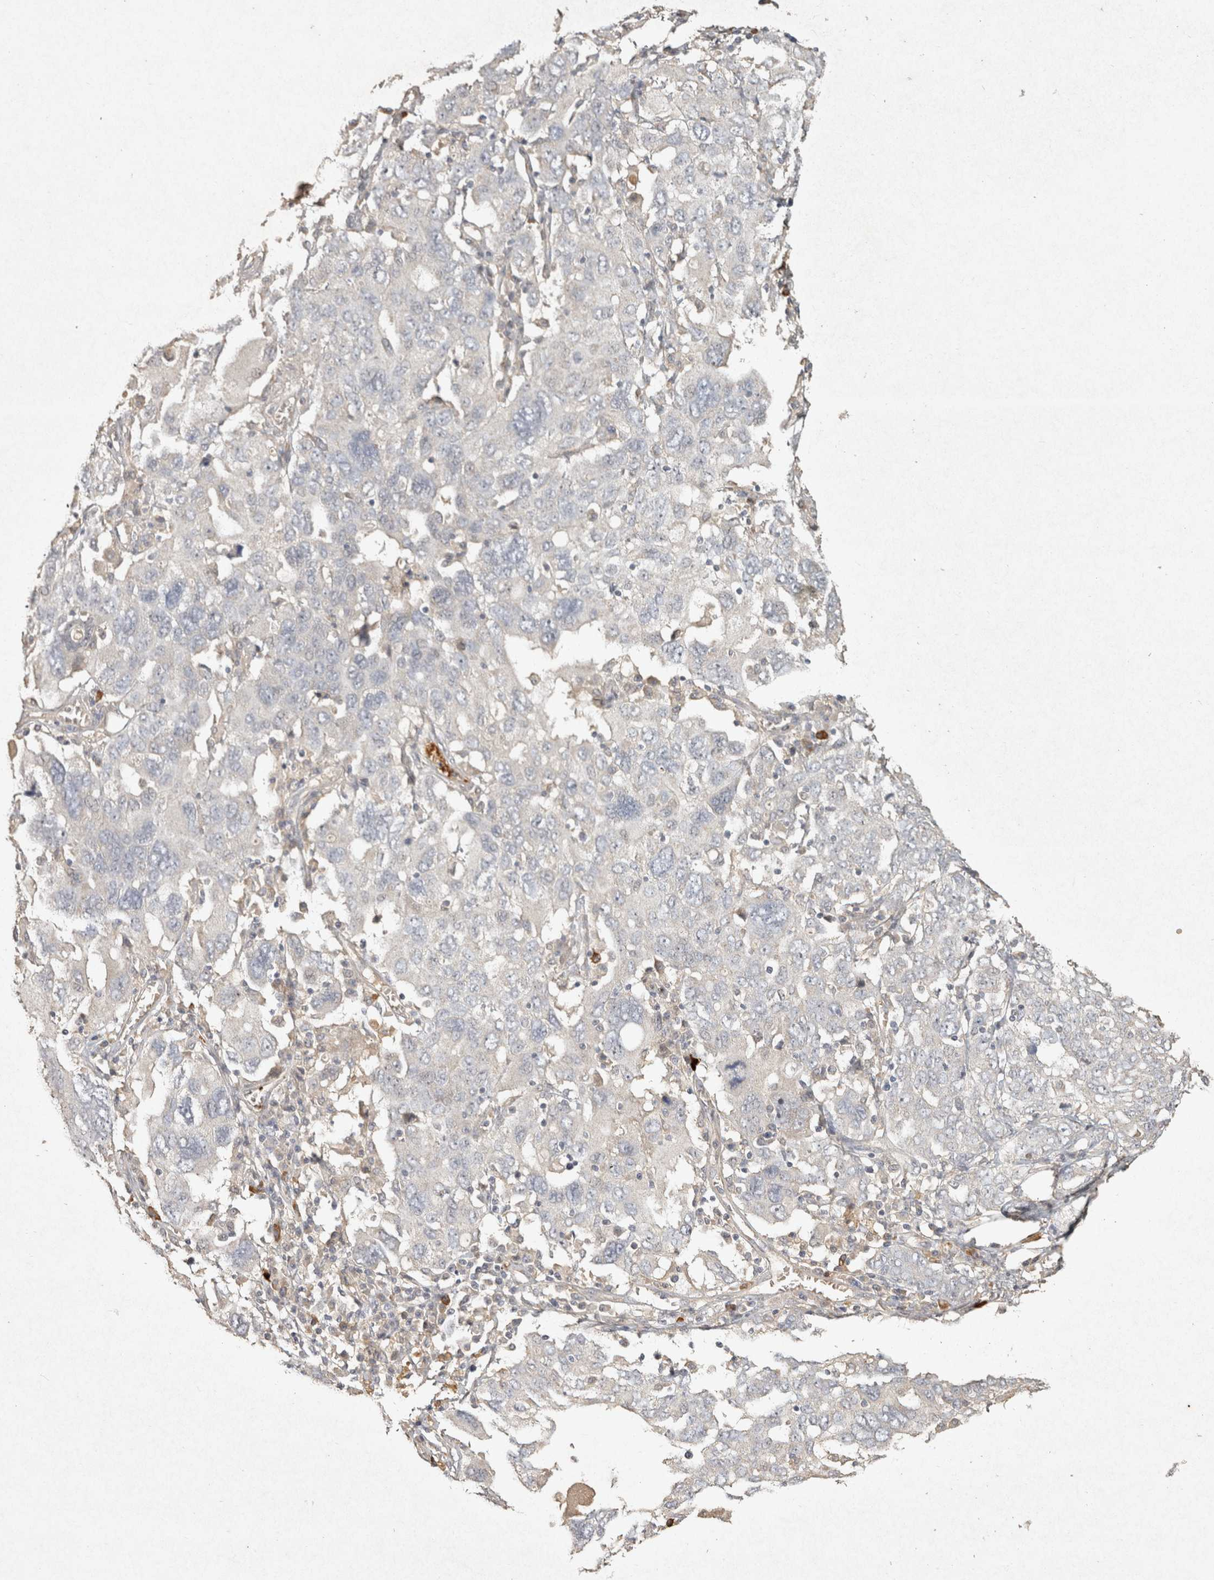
{"staining": {"intensity": "negative", "quantity": "none", "location": "none"}, "tissue": "ovarian cancer", "cell_type": "Tumor cells", "image_type": "cancer", "snomed": [{"axis": "morphology", "description": "Carcinoma, endometroid"}, {"axis": "topography", "description": "Ovary"}], "caption": "Tumor cells show no significant protein expression in ovarian endometroid carcinoma.", "gene": "OSTN", "patient": {"sex": "female", "age": 62}}